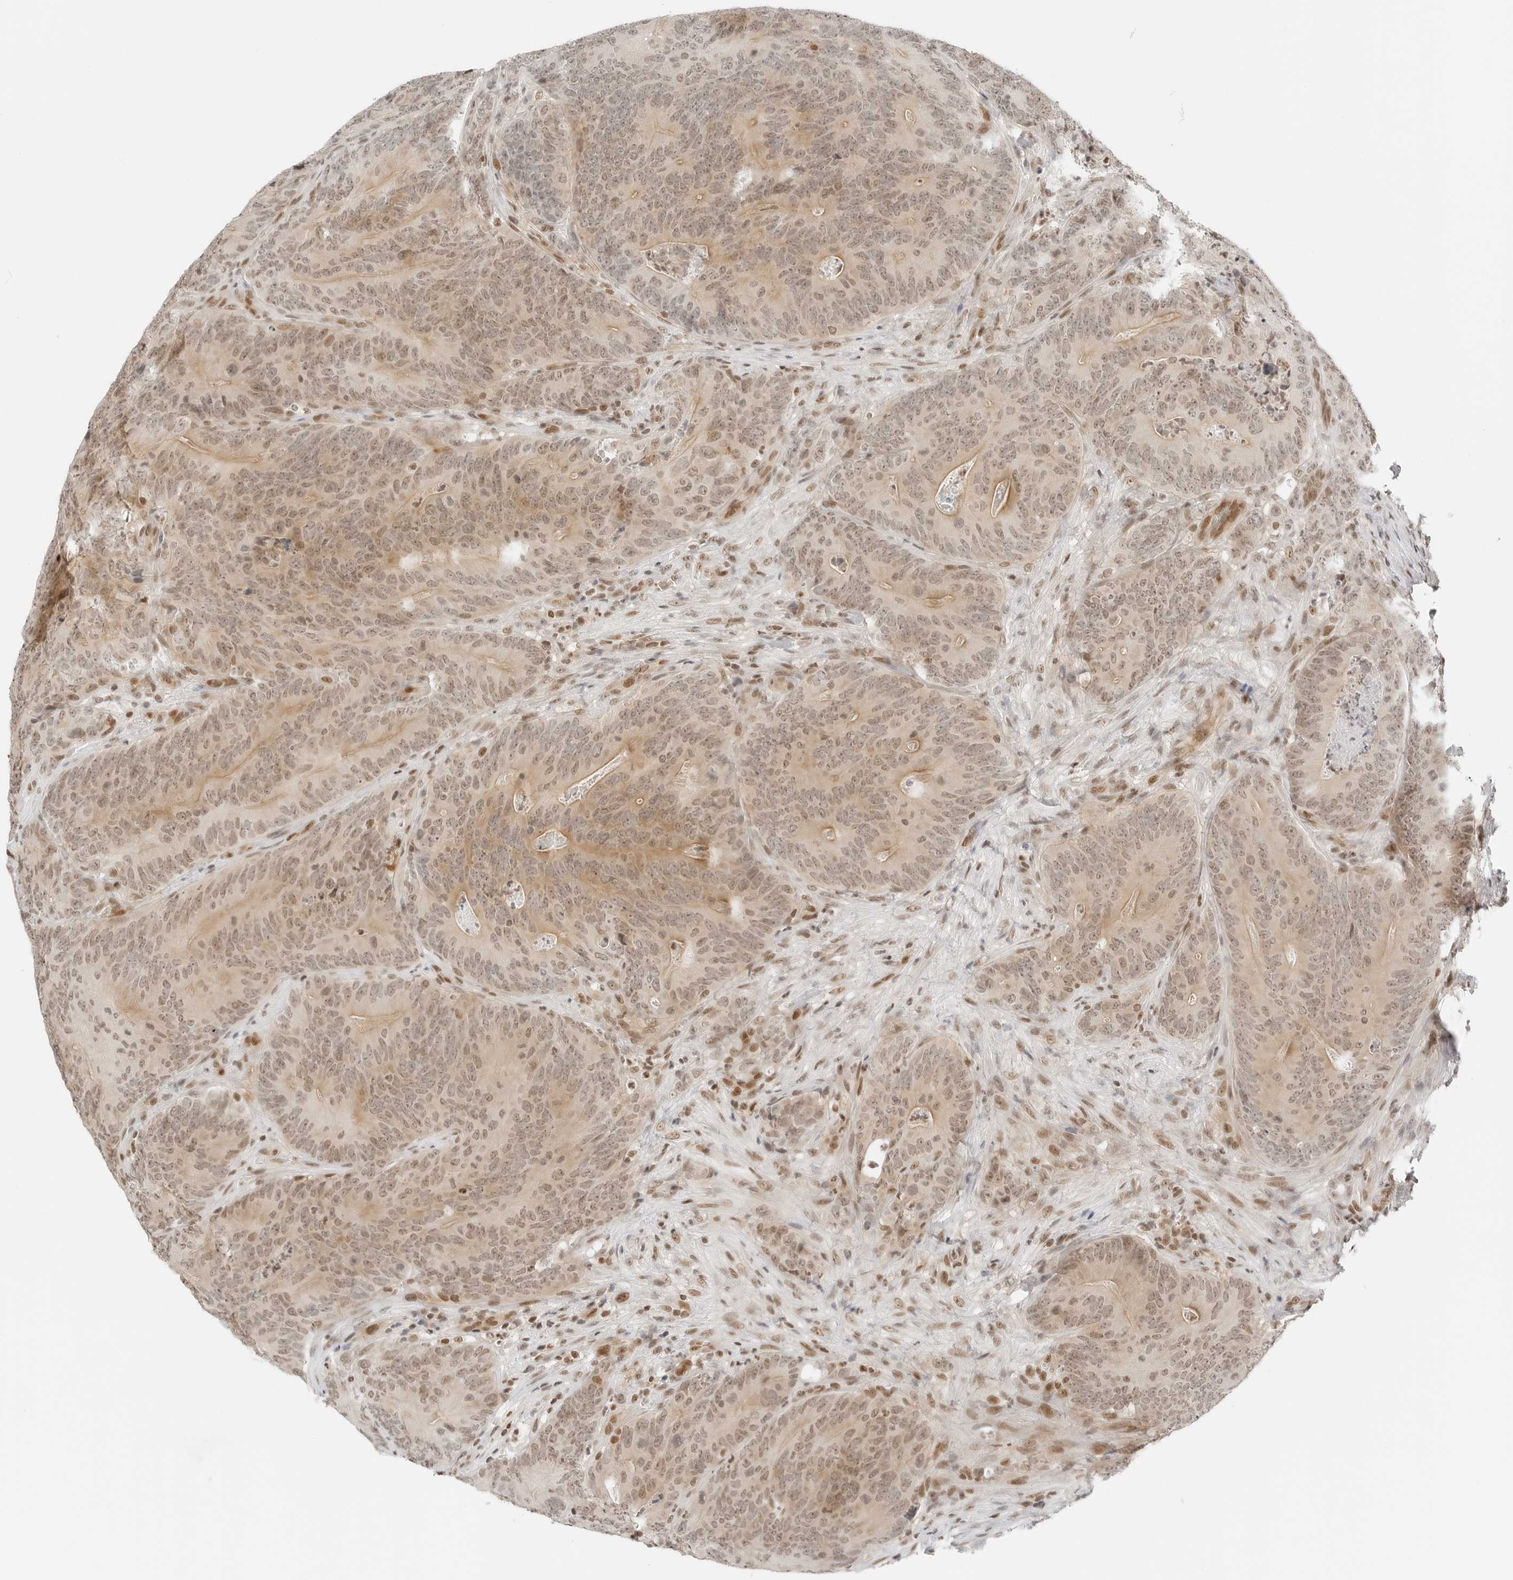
{"staining": {"intensity": "moderate", "quantity": ">75%", "location": "cytoplasmic/membranous,nuclear"}, "tissue": "colorectal cancer", "cell_type": "Tumor cells", "image_type": "cancer", "snomed": [{"axis": "morphology", "description": "Normal tissue, NOS"}, {"axis": "topography", "description": "Colon"}], "caption": "Moderate cytoplasmic/membranous and nuclear protein expression is seen in approximately >75% of tumor cells in colorectal cancer.", "gene": "CRTC2", "patient": {"sex": "female", "age": 82}}